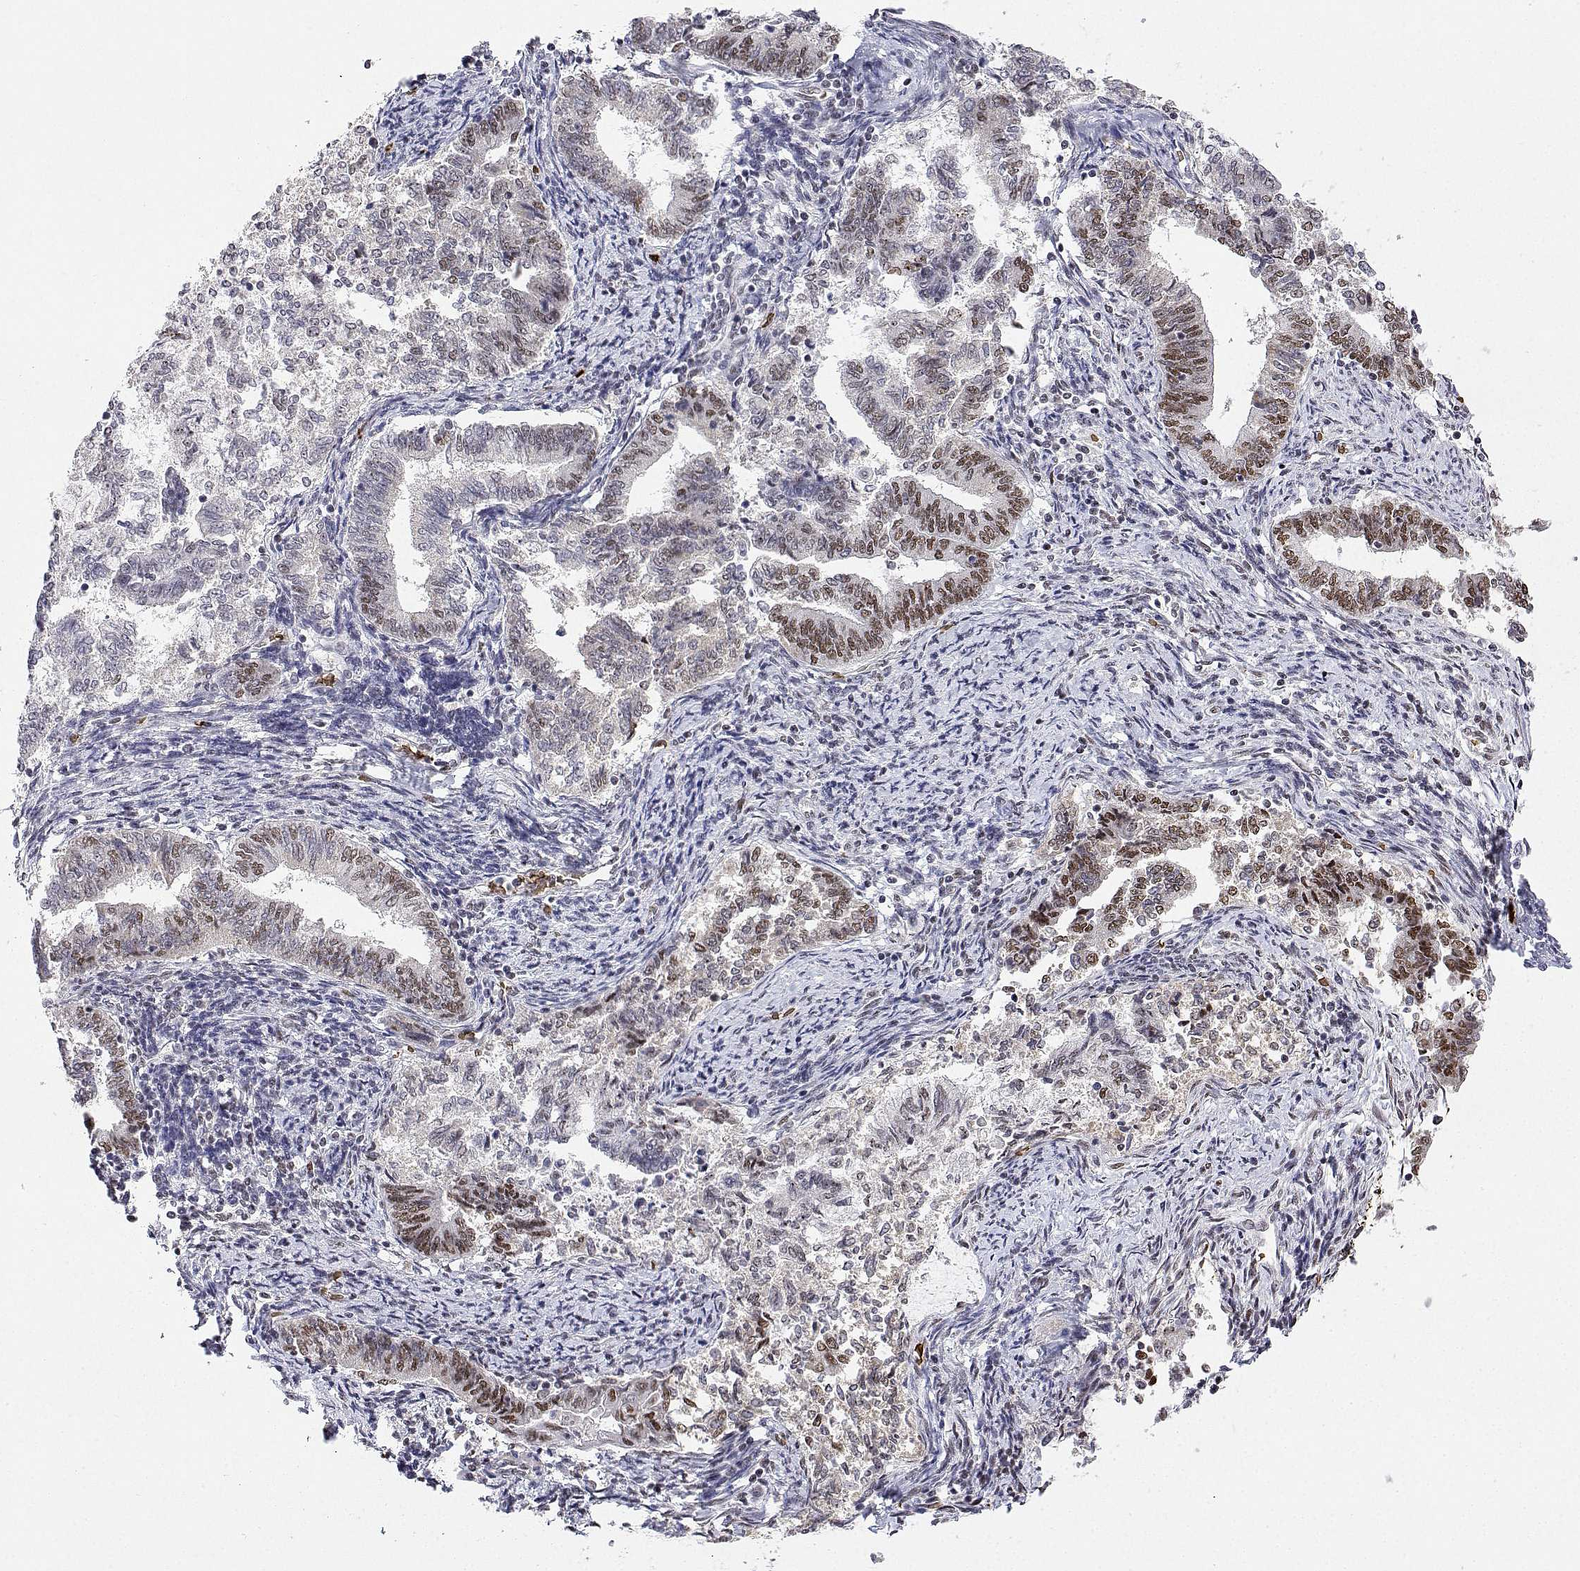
{"staining": {"intensity": "moderate", "quantity": "25%-75%", "location": "nuclear"}, "tissue": "endometrial cancer", "cell_type": "Tumor cells", "image_type": "cancer", "snomed": [{"axis": "morphology", "description": "Adenocarcinoma, NOS"}, {"axis": "topography", "description": "Endometrium"}], "caption": "A brown stain highlights moderate nuclear staining of a protein in adenocarcinoma (endometrial) tumor cells.", "gene": "ADAR", "patient": {"sex": "female", "age": 65}}